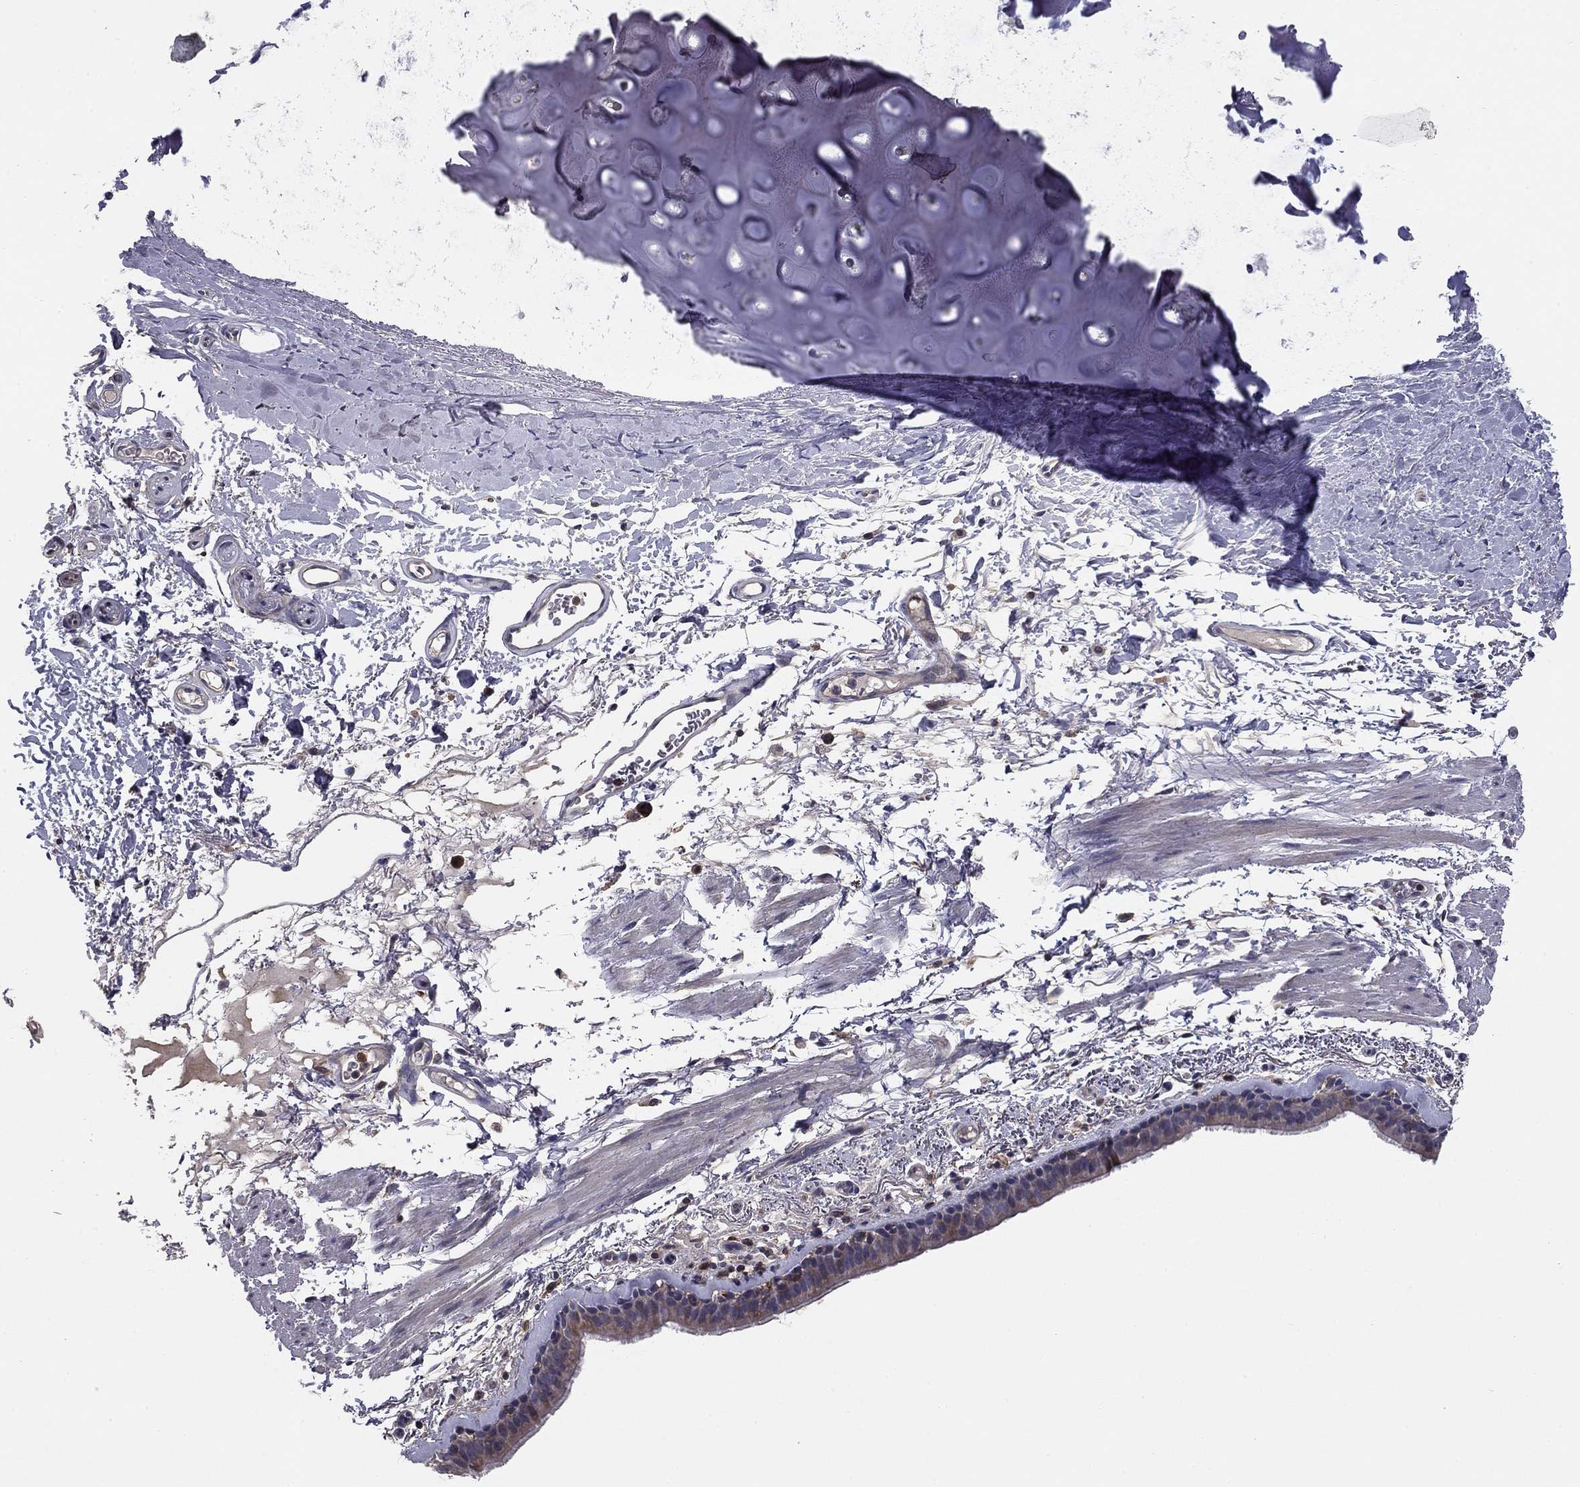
{"staining": {"intensity": "weak", "quantity": "25%-75%", "location": "cytoplasmic/membranous"}, "tissue": "bronchus", "cell_type": "Respiratory epithelial cells", "image_type": "normal", "snomed": [{"axis": "morphology", "description": "Normal tissue, NOS"}, {"axis": "topography", "description": "Lymph node"}, {"axis": "topography", "description": "Bronchus"}], "caption": "IHC (DAB) staining of normal bronchus reveals weak cytoplasmic/membranous protein staining in approximately 25%-75% of respiratory epithelial cells.", "gene": "PLCB2", "patient": {"sex": "female", "age": 70}}